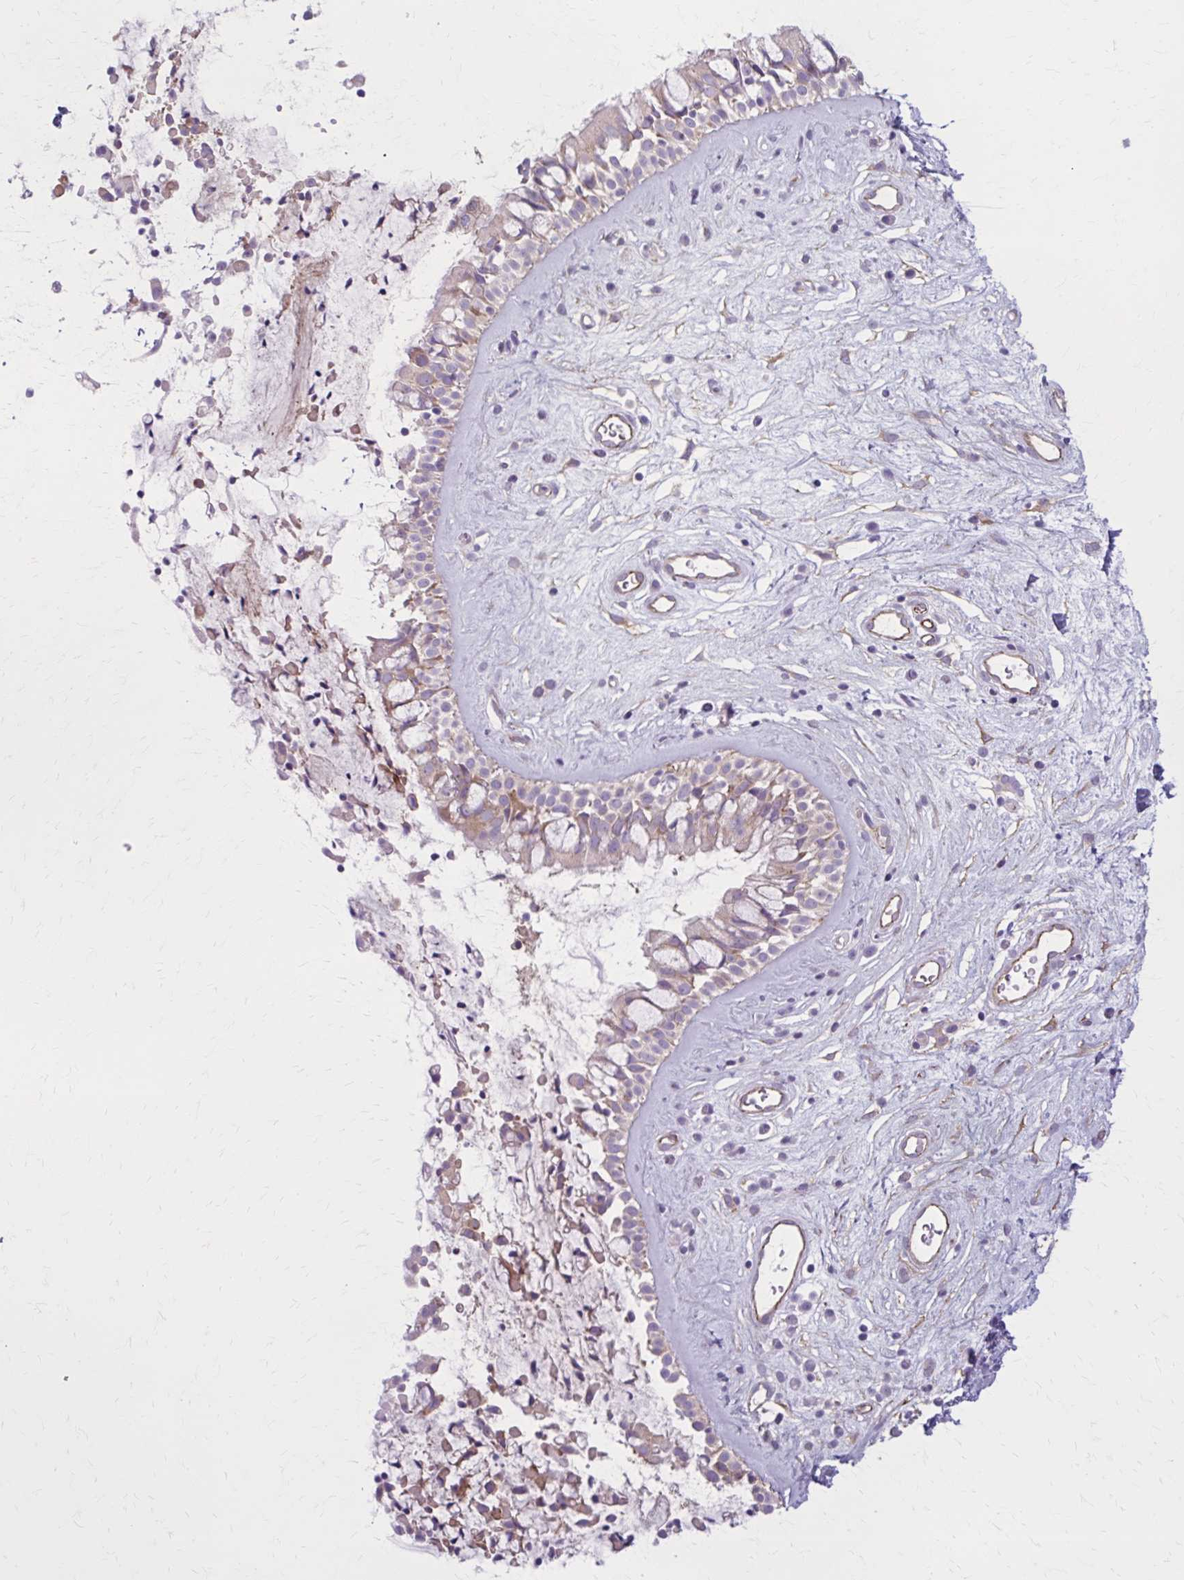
{"staining": {"intensity": "moderate", "quantity": "25%-75%", "location": "cytoplasmic/membranous"}, "tissue": "nasopharynx", "cell_type": "Respiratory epithelial cells", "image_type": "normal", "snomed": [{"axis": "morphology", "description": "Normal tissue, NOS"}, {"axis": "topography", "description": "Nasopharynx"}], "caption": "Nasopharynx stained with DAB (3,3'-diaminobenzidine) immunohistochemistry (IHC) demonstrates medium levels of moderate cytoplasmic/membranous expression in about 25%-75% of respiratory epithelial cells.", "gene": "ZDHHC7", "patient": {"sex": "male", "age": 32}}